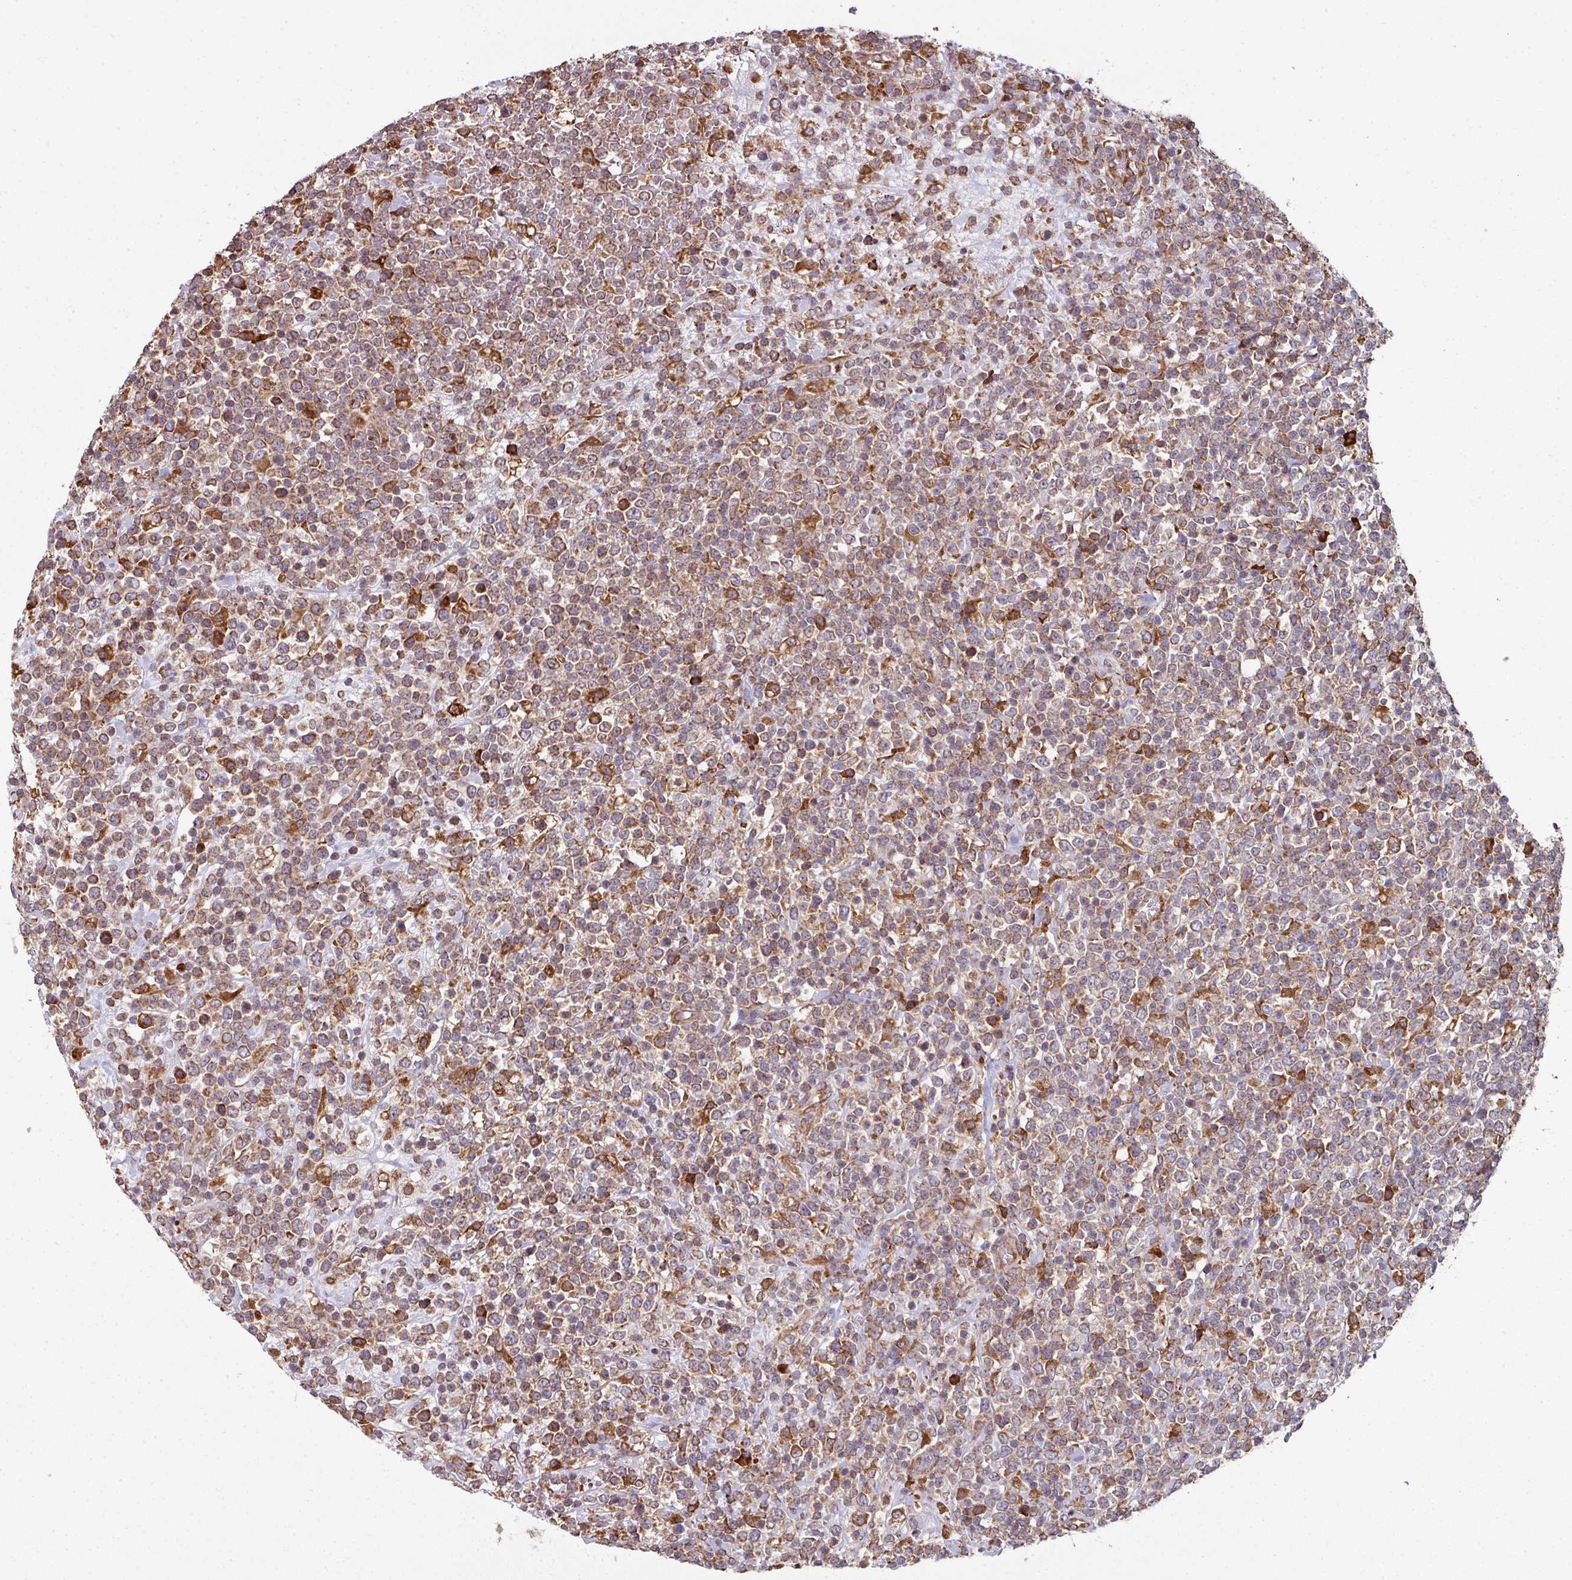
{"staining": {"intensity": "moderate", "quantity": ">75%", "location": "cytoplasmic/membranous"}, "tissue": "lymphoma", "cell_type": "Tumor cells", "image_type": "cancer", "snomed": [{"axis": "morphology", "description": "Malignant lymphoma, non-Hodgkin's type, High grade"}, {"axis": "topography", "description": "Colon"}], "caption": "Human lymphoma stained for a protein (brown) exhibits moderate cytoplasmic/membranous positive staining in about >75% of tumor cells.", "gene": "FAT4", "patient": {"sex": "female", "age": 53}}